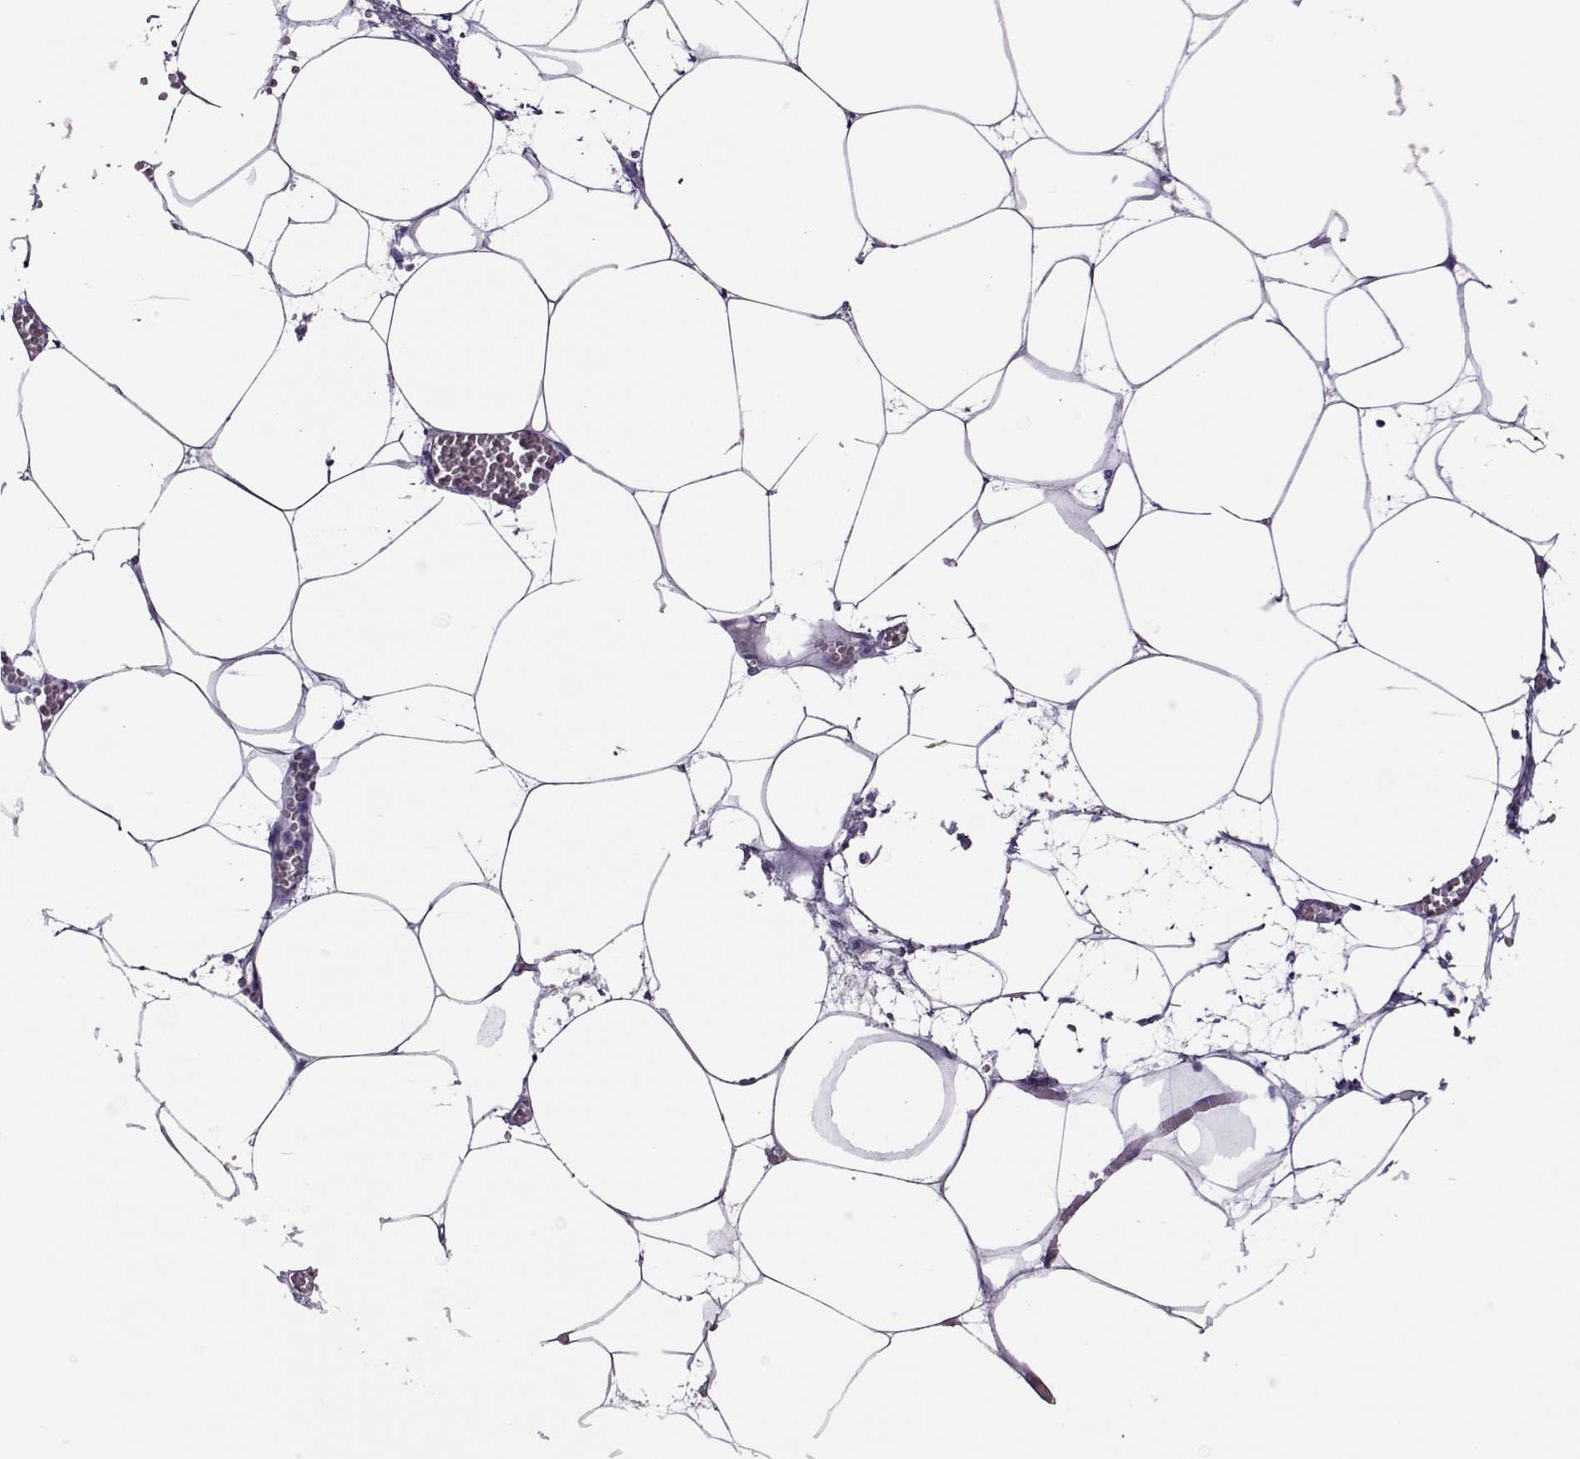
{"staining": {"intensity": "negative", "quantity": "none", "location": "none"}, "tissue": "adipose tissue", "cell_type": "Adipocytes", "image_type": "normal", "snomed": [{"axis": "morphology", "description": "Normal tissue, NOS"}, {"axis": "topography", "description": "Adipose tissue"}, {"axis": "topography", "description": "Pancreas"}, {"axis": "topography", "description": "Peripheral nerve tissue"}], "caption": "This is an IHC photomicrograph of unremarkable human adipose tissue. There is no positivity in adipocytes.", "gene": "LINGO1", "patient": {"sex": "female", "age": 58}}